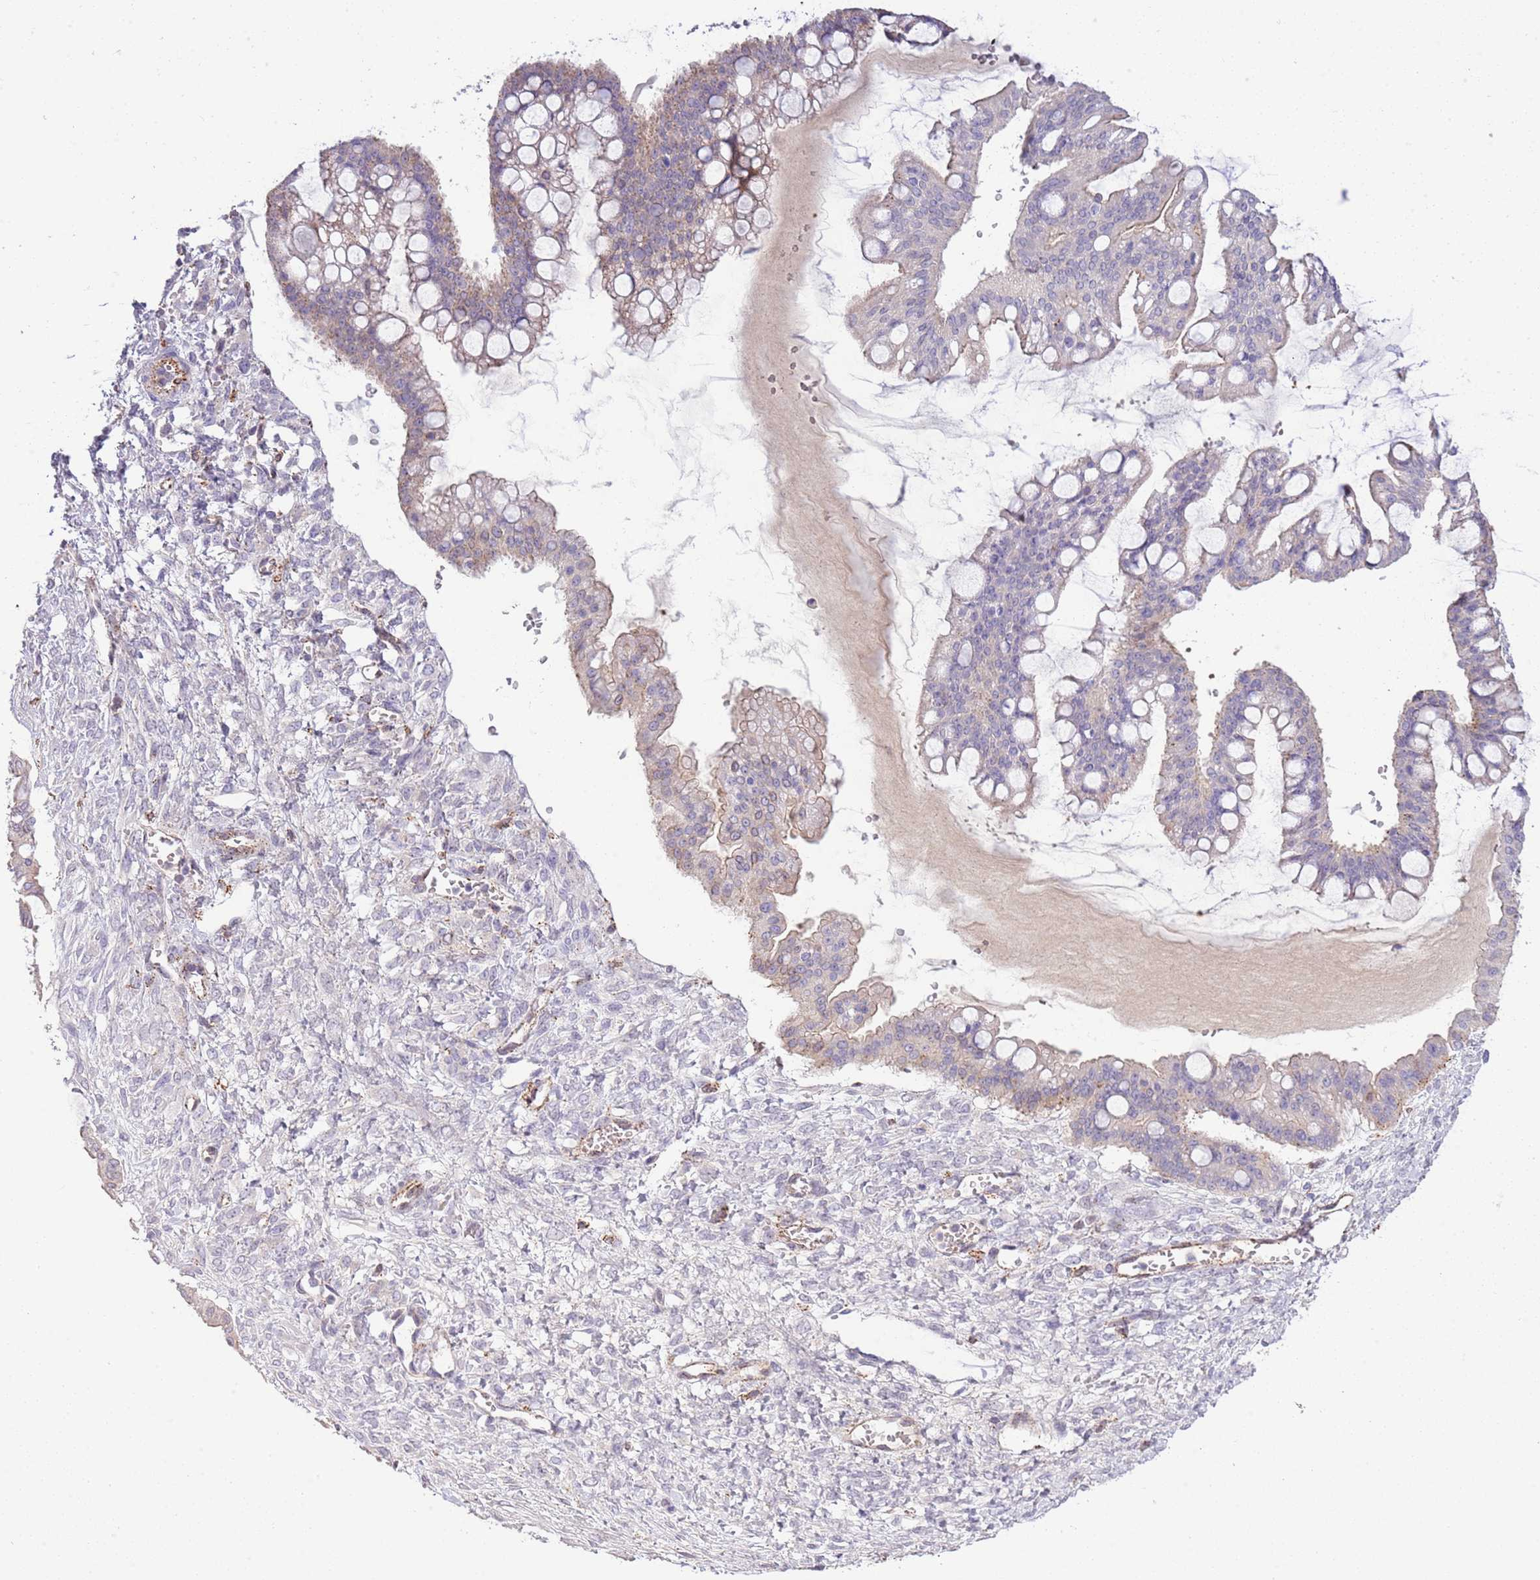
{"staining": {"intensity": "weak", "quantity": "<25%", "location": "cytoplasmic/membranous"}, "tissue": "ovarian cancer", "cell_type": "Tumor cells", "image_type": "cancer", "snomed": [{"axis": "morphology", "description": "Cystadenocarcinoma, mucinous, NOS"}, {"axis": "topography", "description": "Ovary"}], "caption": "High power microscopy image of an immunohistochemistry (IHC) histopathology image of ovarian cancer, revealing no significant expression in tumor cells.", "gene": "ABHD17A", "patient": {"sex": "female", "age": 73}}